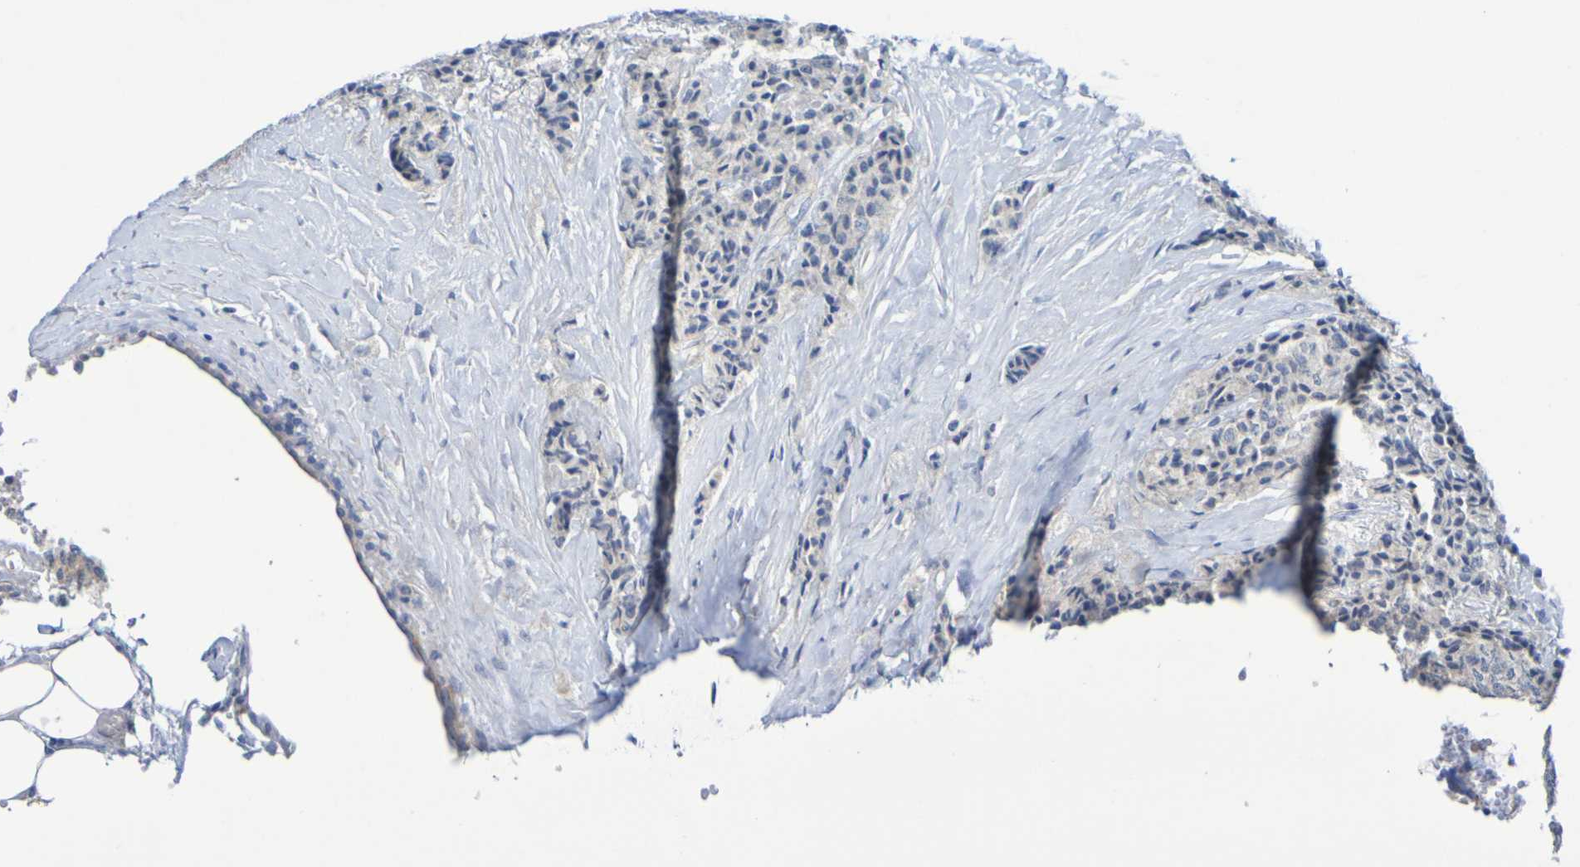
{"staining": {"intensity": "negative", "quantity": "none", "location": "none"}, "tissue": "carcinoid", "cell_type": "Tumor cells", "image_type": "cancer", "snomed": [{"axis": "morphology", "description": "Carcinoid, malignant, NOS"}, {"axis": "topography", "description": "Colon"}], "caption": "This is a histopathology image of immunohistochemistry staining of carcinoid, which shows no expression in tumor cells. (IHC, brightfield microscopy, high magnification).", "gene": "TMCC3", "patient": {"sex": "female", "age": 61}}